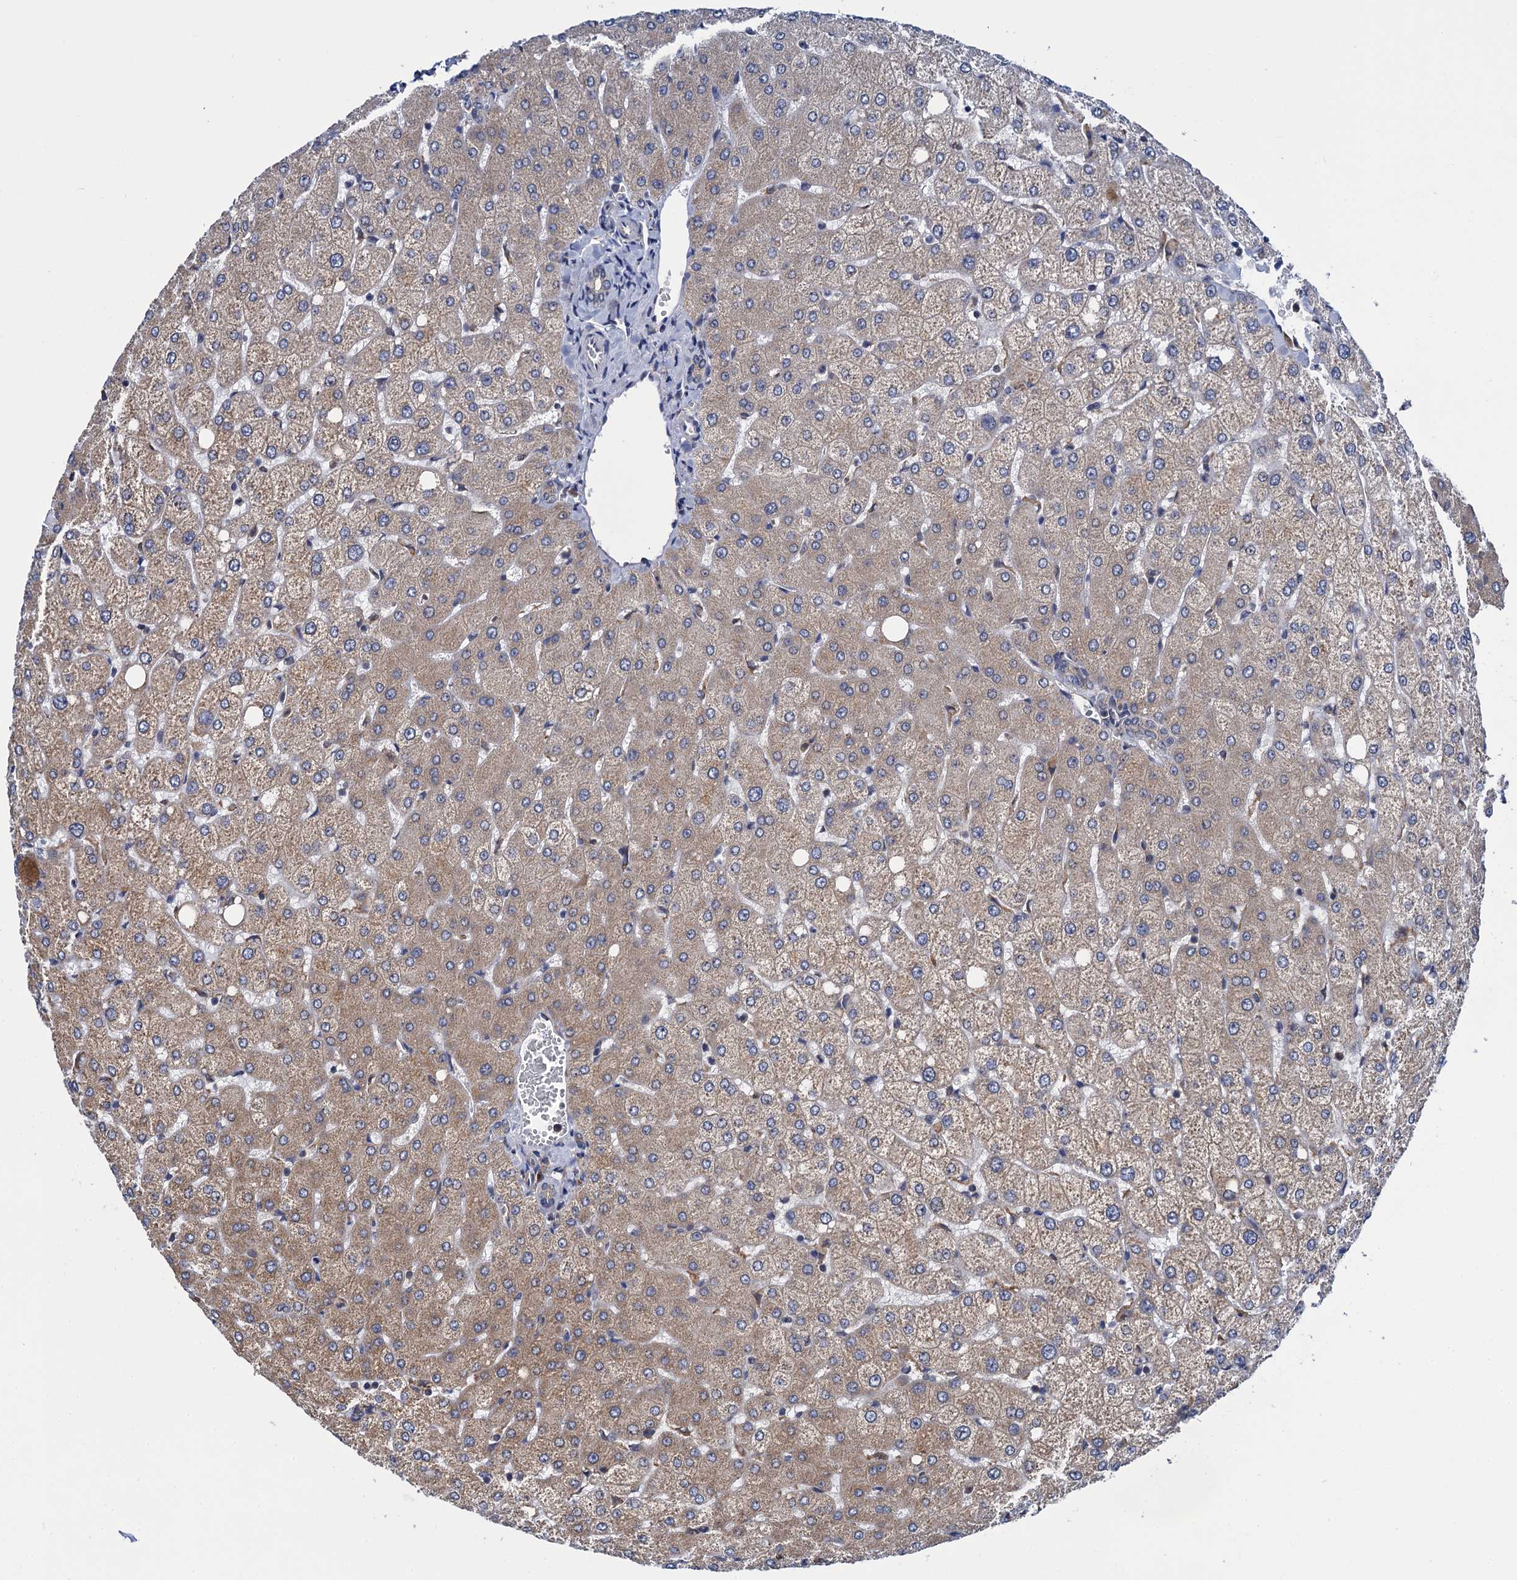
{"staining": {"intensity": "negative", "quantity": "none", "location": "none"}, "tissue": "liver", "cell_type": "Cholangiocytes", "image_type": "normal", "snomed": [{"axis": "morphology", "description": "Normal tissue, NOS"}, {"axis": "topography", "description": "Liver"}], "caption": "This is an immunohistochemistry photomicrograph of unremarkable liver. There is no expression in cholangiocytes.", "gene": "PGLS", "patient": {"sex": "female", "age": 54}}